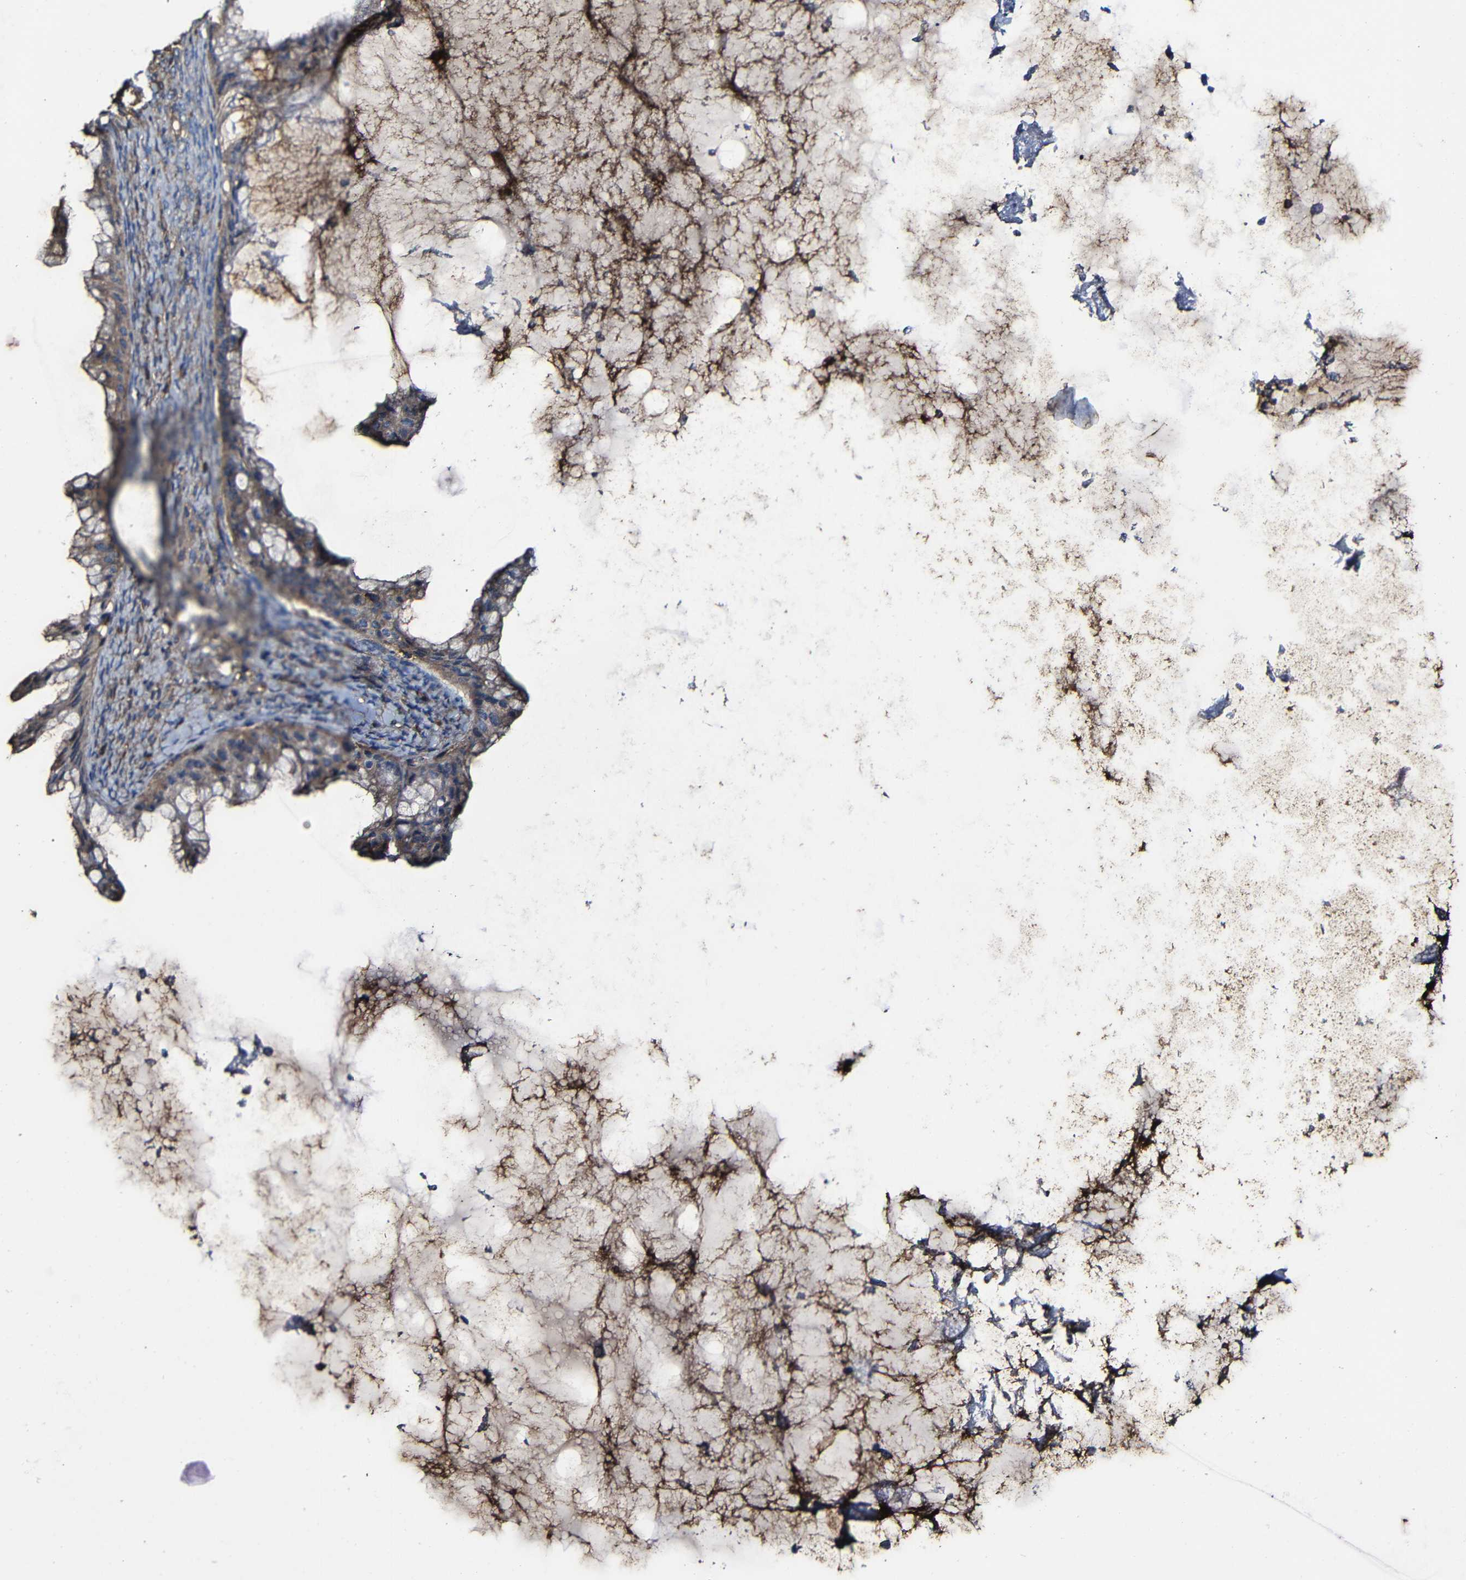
{"staining": {"intensity": "weak", "quantity": ">75%", "location": "cytoplasmic/membranous"}, "tissue": "ovarian cancer", "cell_type": "Tumor cells", "image_type": "cancer", "snomed": [{"axis": "morphology", "description": "Cystadenocarcinoma, mucinous, NOS"}, {"axis": "topography", "description": "Ovary"}], "caption": "Immunohistochemical staining of ovarian mucinous cystadenocarcinoma demonstrates low levels of weak cytoplasmic/membranous protein positivity in approximately >75% of tumor cells.", "gene": "MSN", "patient": {"sex": "female", "age": 61}}